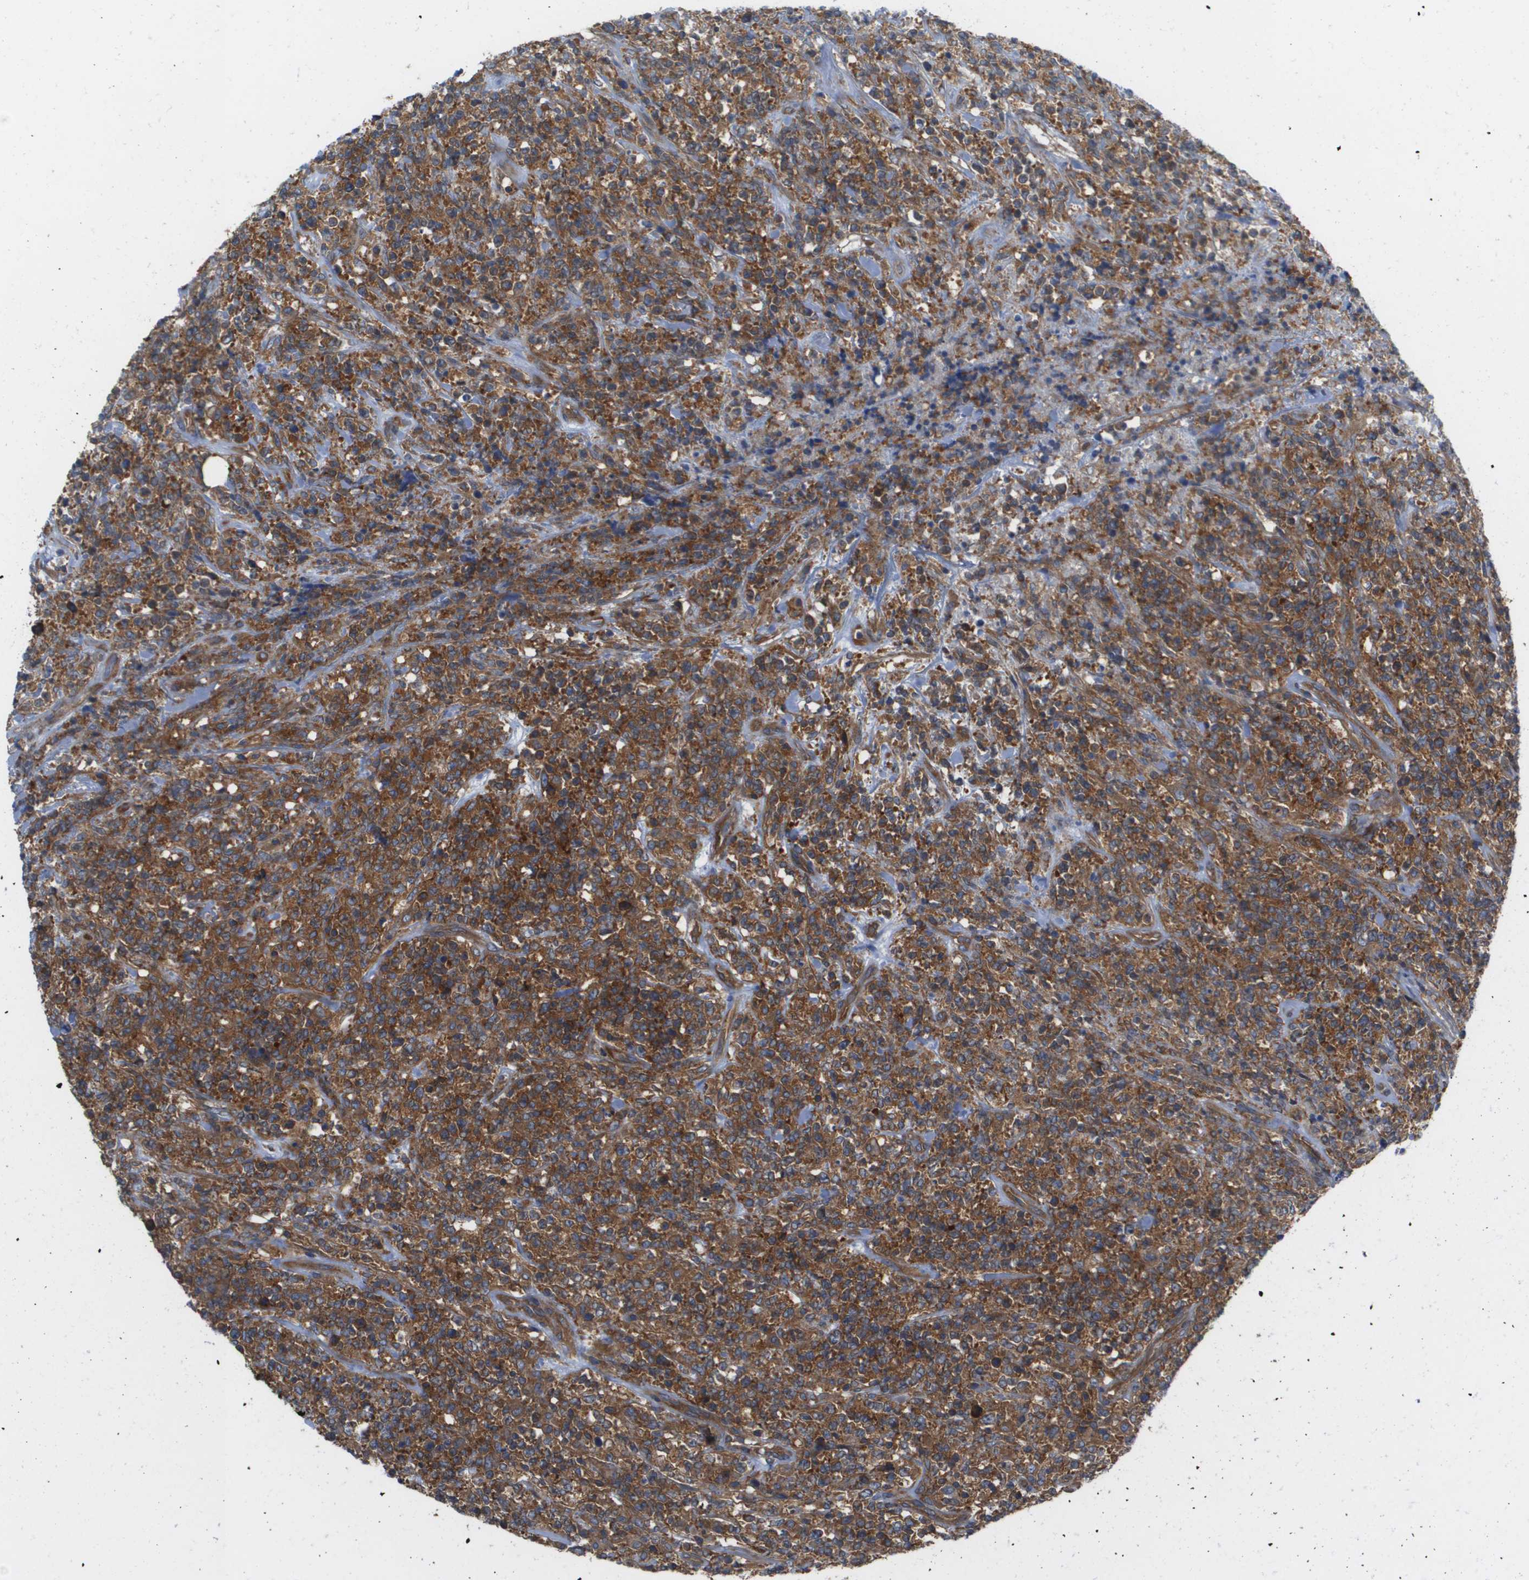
{"staining": {"intensity": "moderate", "quantity": ">75%", "location": "cytoplasmic/membranous"}, "tissue": "lymphoma", "cell_type": "Tumor cells", "image_type": "cancer", "snomed": [{"axis": "morphology", "description": "Malignant lymphoma, non-Hodgkin's type, High grade"}, {"axis": "topography", "description": "Soft tissue"}], "caption": "Protein expression by IHC displays moderate cytoplasmic/membranous expression in approximately >75% of tumor cells in lymphoma.", "gene": "EIF4G2", "patient": {"sex": "male", "age": 18}}